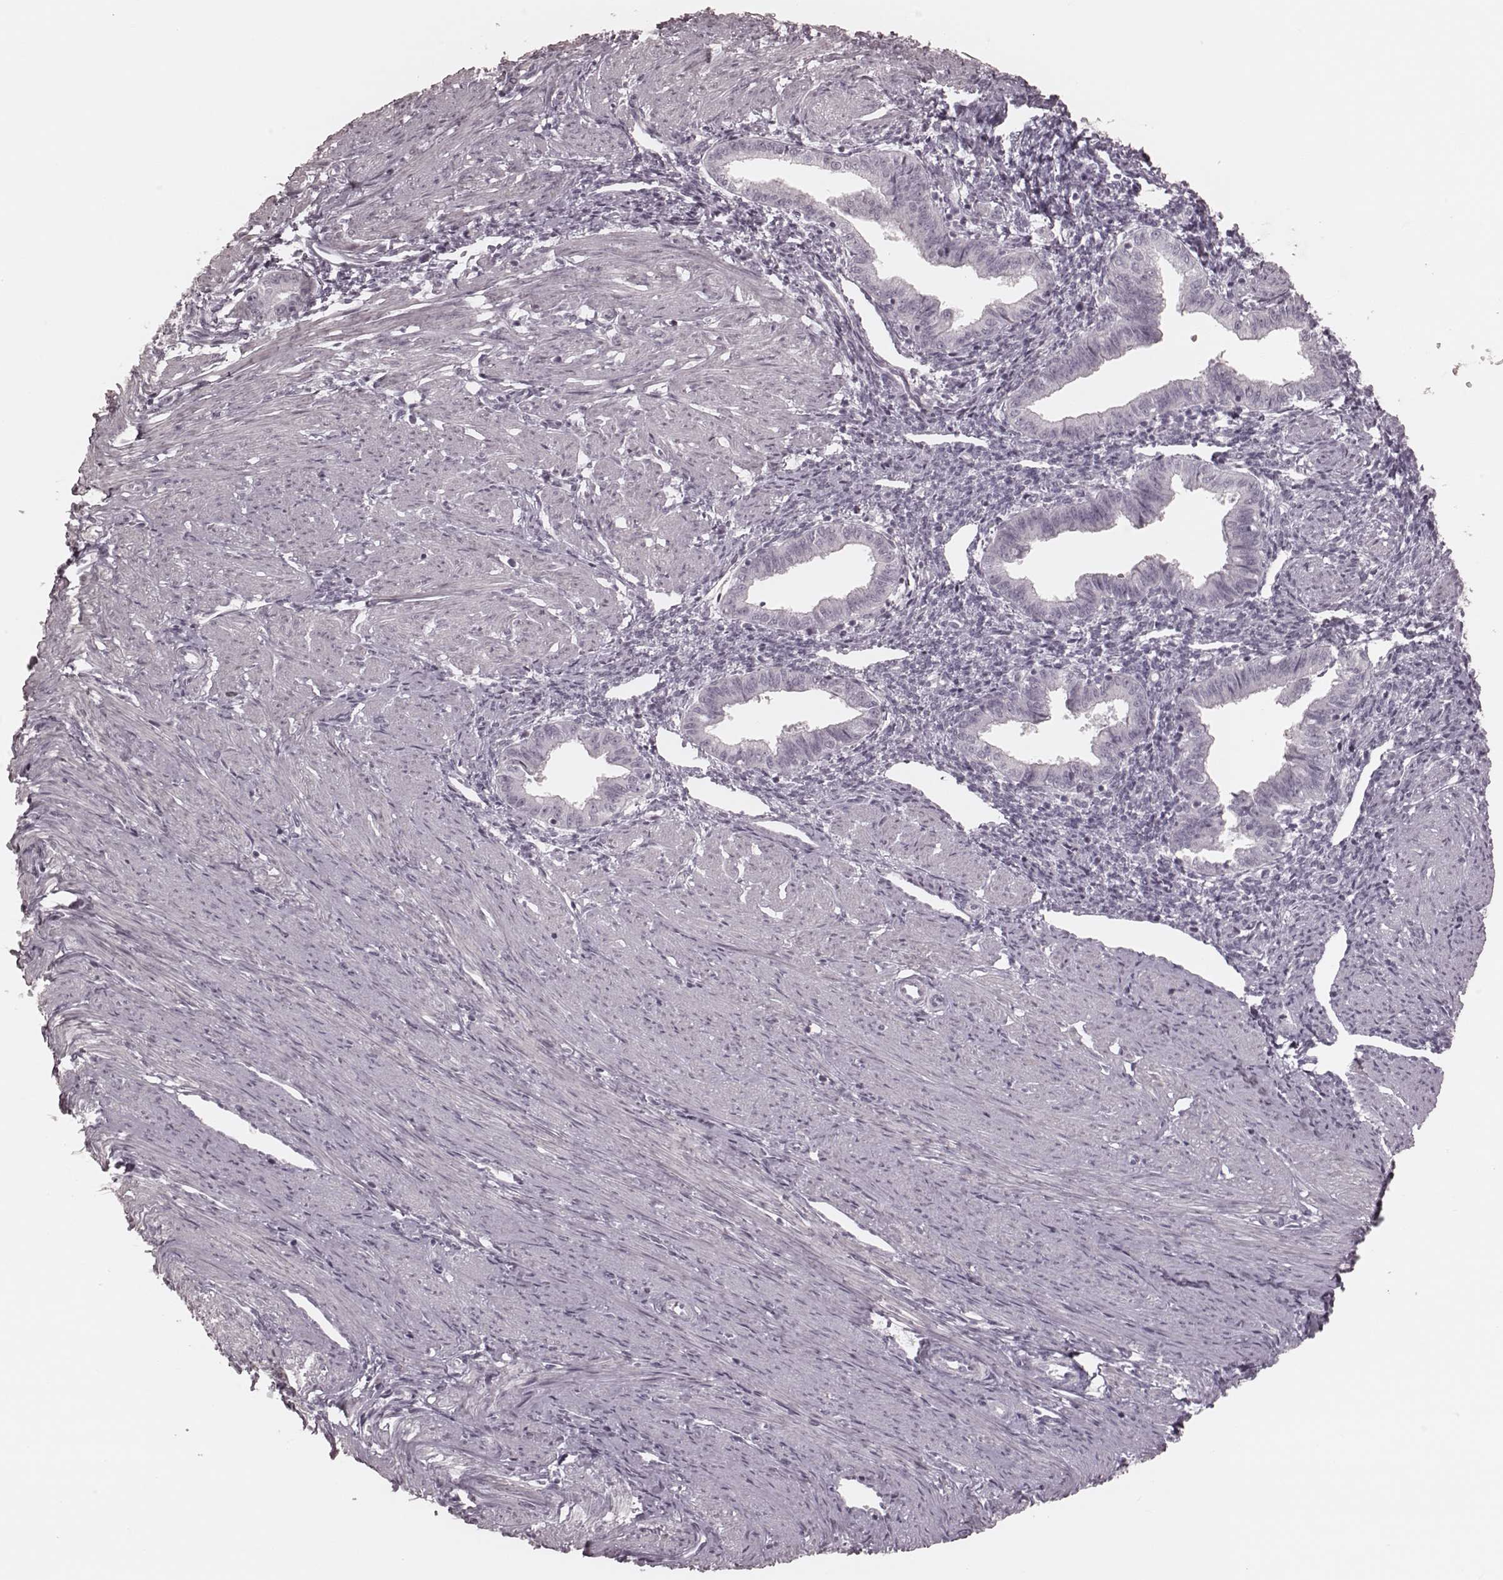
{"staining": {"intensity": "negative", "quantity": "none", "location": "none"}, "tissue": "endometrium", "cell_type": "Cells in endometrial stroma", "image_type": "normal", "snomed": [{"axis": "morphology", "description": "Normal tissue, NOS"}, {"axis": "topography", "description": "Endometrium"}], "caption": "Cells in endometrial stroma show no significant protein positivity in benign endometrium. (DAB immunohistochemistry (IHC) with hematoxylin counter stain).", "gene": "KRT74", "patient": {"sex": "female", "age": 37}}